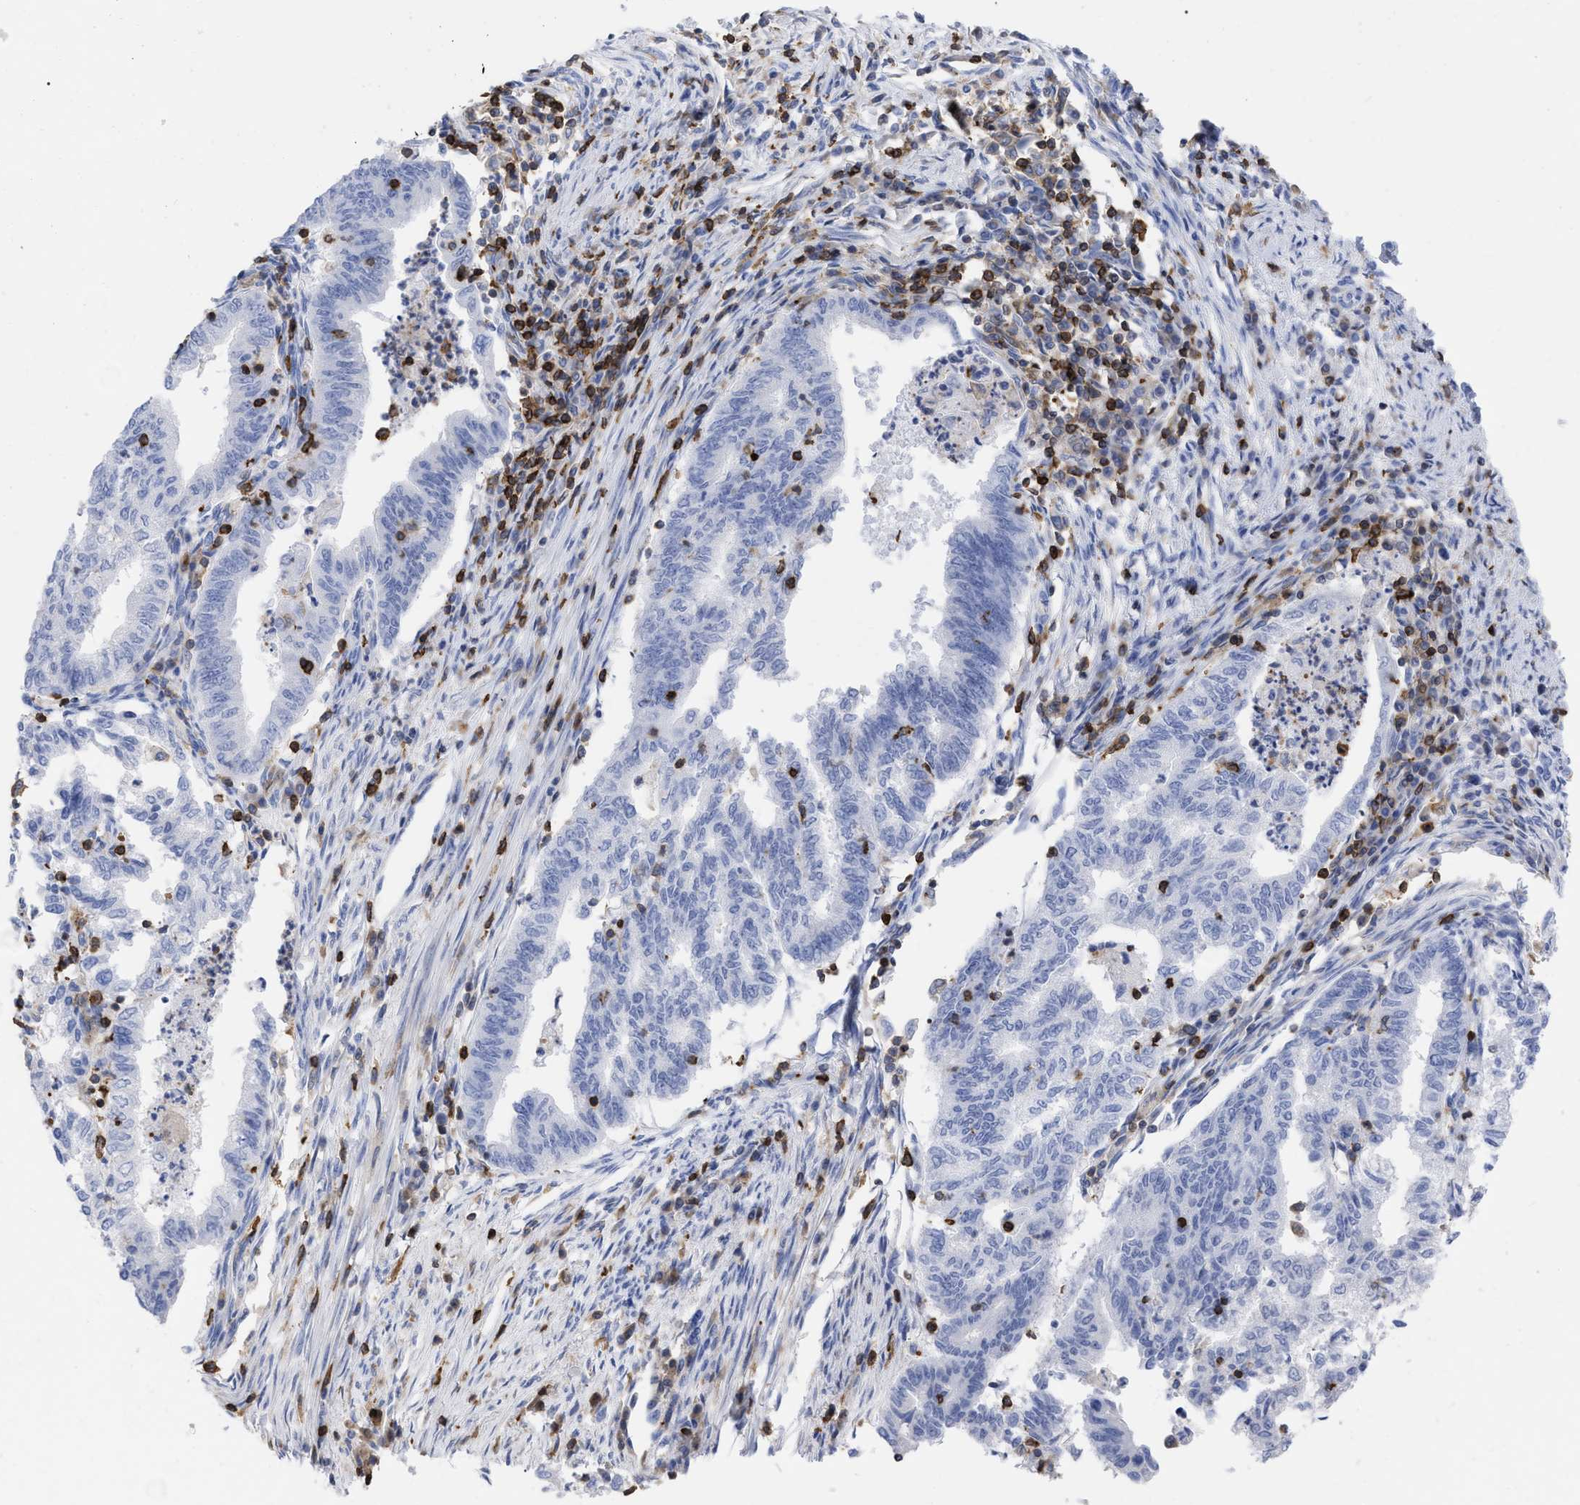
{"staining": {"intensity": "negative", "quantity": "none", "location": "none"}, "tissue": "endometrial cancer", "cell_type": "Tumor cells", "image_type": "cancer", "snomed": [{"axis": "morphology", "description": "Polyp, NOS"}, {"axis": "morphology", "description": "Adenocarcinoma, NOS"}, {"axis": "morphology", "description": "Adenoma, NOS"}, {"axis": "topography", "description": "Endometrium"}], "caption": "DAB (3,3'-diaminobenzidine) immunohistochemical staining of human endometrial polyp demonstrates no significant expression in tumor cells.", "gene": "HCLS1", "patient": {"sex": "female", "age": 79}}